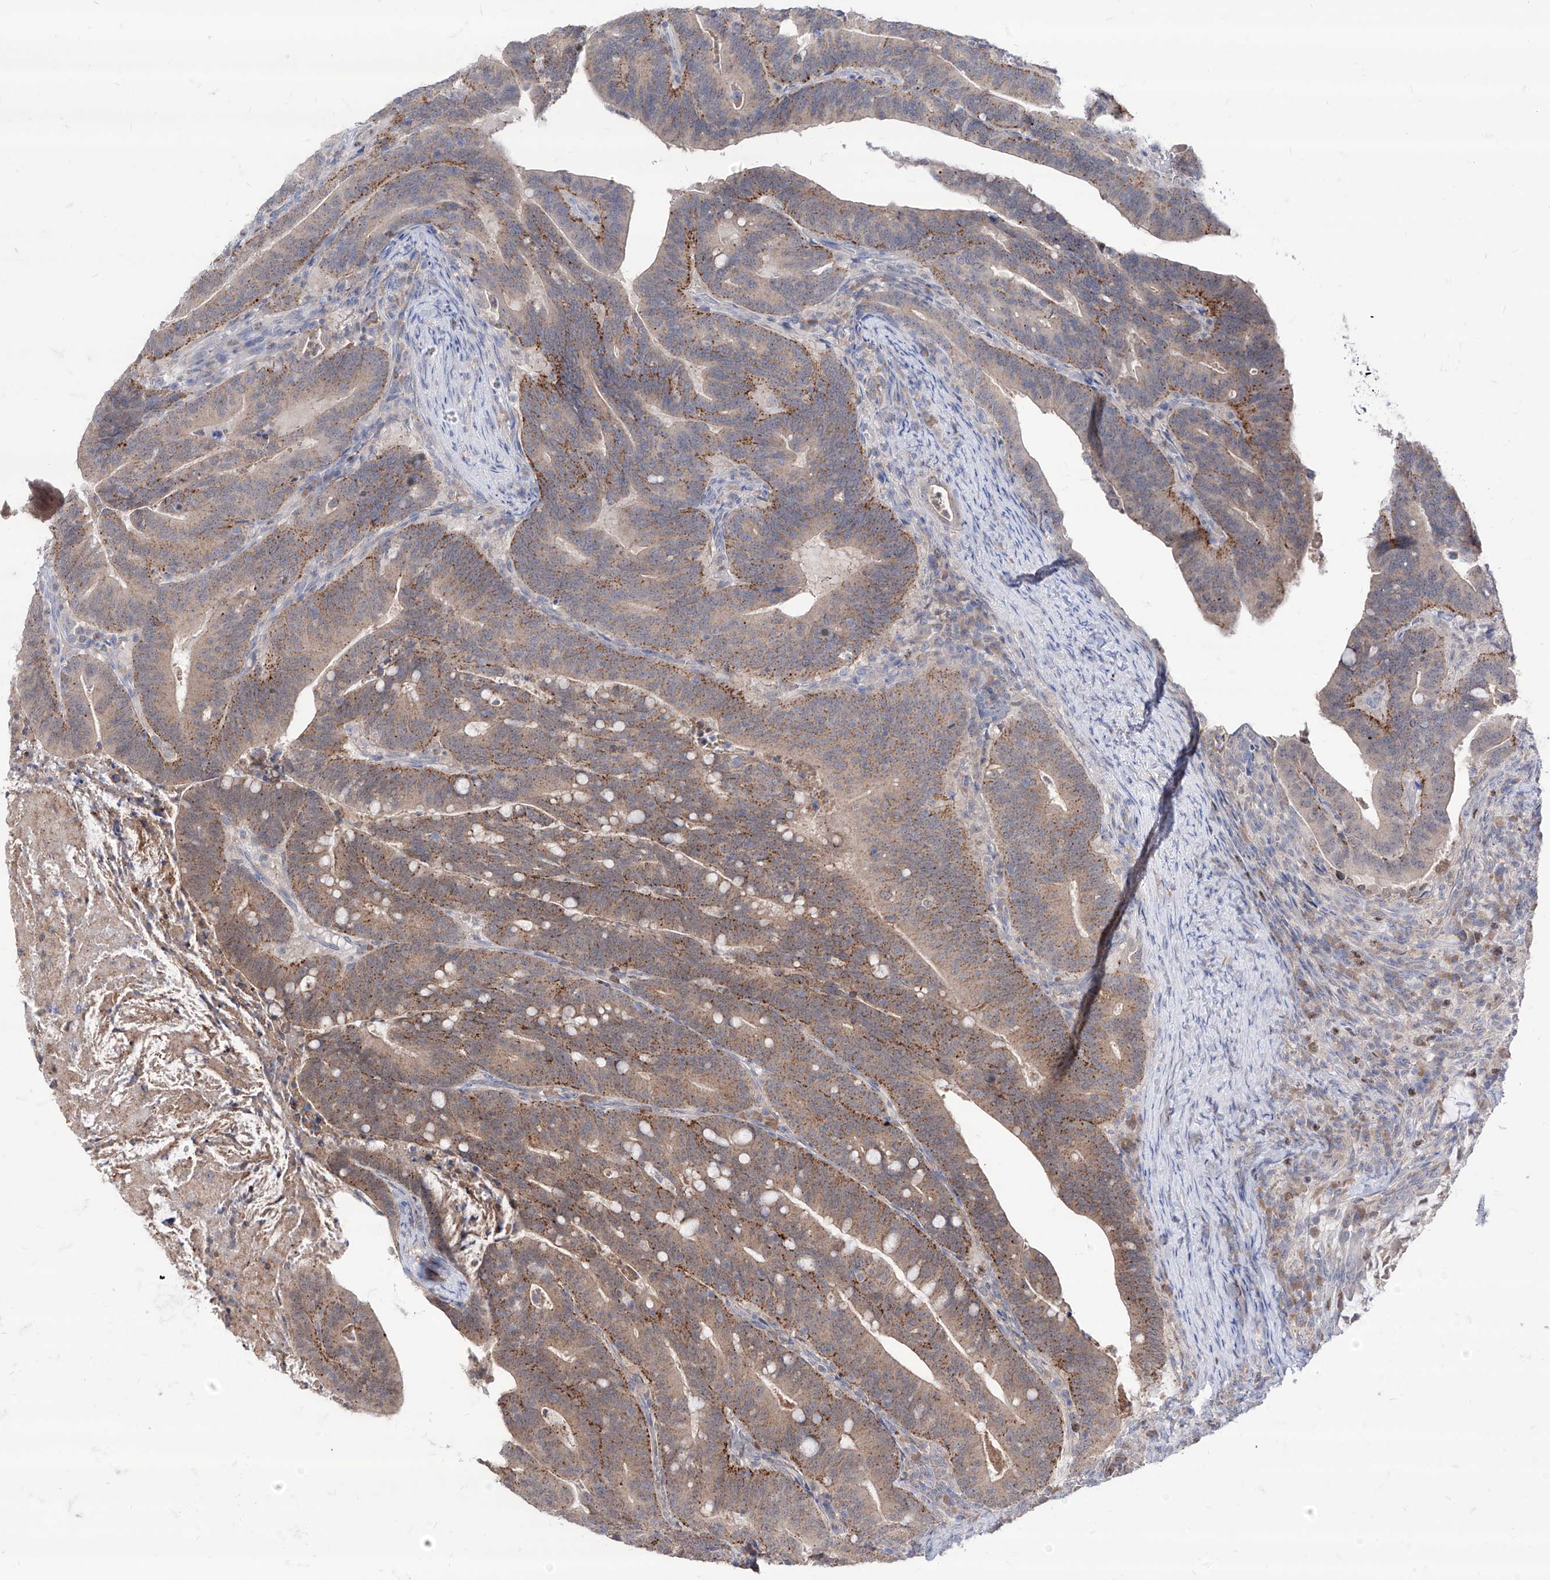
{"staining": {"intensity": "moderate", "quantity": ">75%", "location": "cytoplasmic/membranous"}, "tissue": "colorectal cancer", "cell_type": "Tumor cells", "image_type": "cancer", "snomed": [{"axis": "morphology", "description": "Adenocarcinoma, NOS"}, {"axis": "topography", "description": "Colon"}], "caption": "DAB immunohistochemical staining of human colorectal cancer (adenocarcinoma) exhibits moderate cytoplasmic/membranous protein expression in approximately >75% of tumor cells.", "gene": "BROX", "patient": {"sex": "female", "age": 66}}